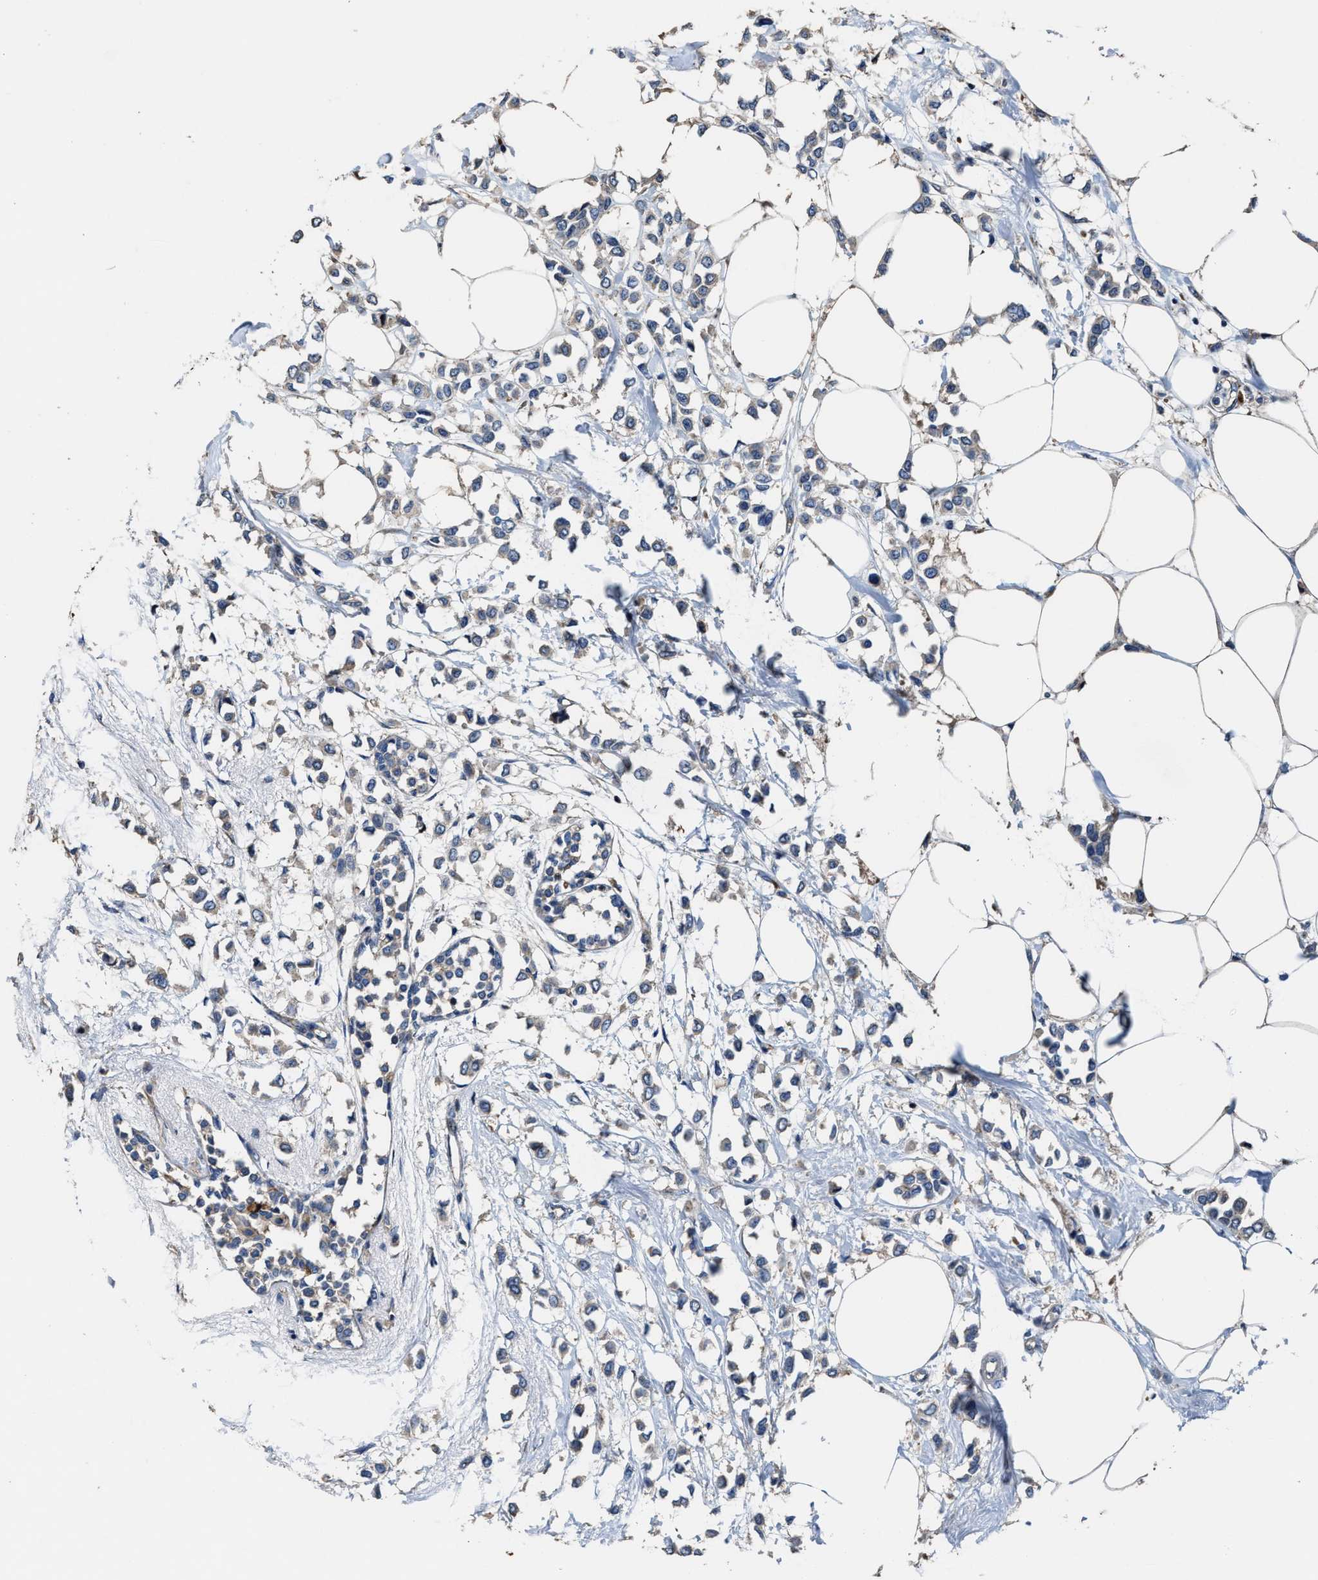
{"staining": {"intensity": "weak", "quantity": ">75%", "location": "cytoplasmic/membranous"}, "tissue": "breast cancer", "cell_type": "Tumor cells", "image_type": "cancer", "snomed": [{"axis": "morphology", "description": "Lobular carcinoma"}, {"axis": "topography", "description": "Breast"}], "caption": "The micrograph displays staining of lobular carcinoma (breast), revealing weak cytoplasmic/membranous protein expression (brown color) within tumor cells. (Stains: DAB in brown, nuclei in blue, Microscopy: brightfield microscopy at high magnification).", "gene": "PTAR1", "patient": {"sex": "female", "age": 51}}